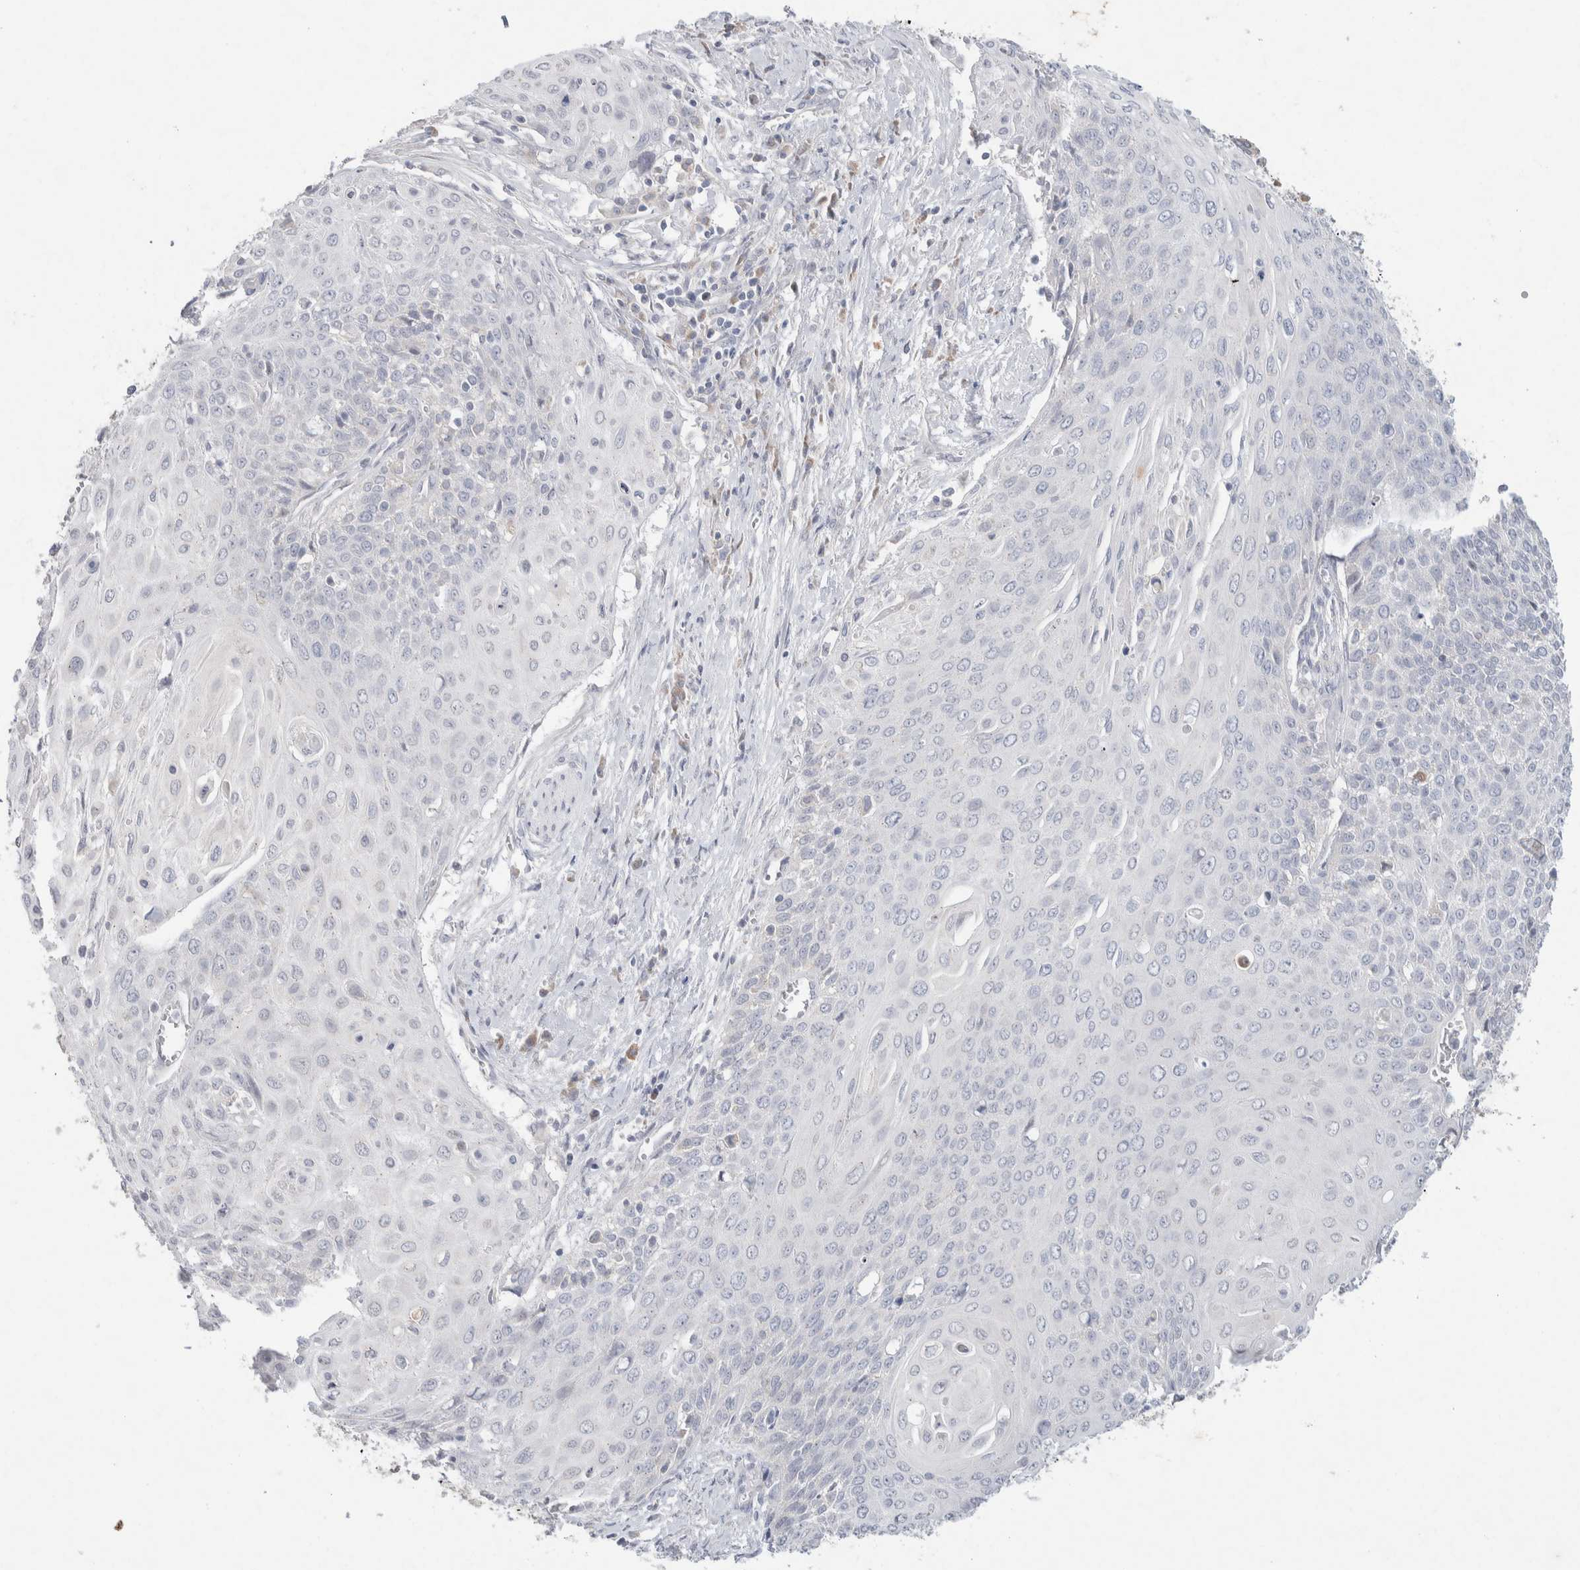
{"staining": {"intensity": "negative", "quantity": "none", "location": "none"}, "tissue": "cervical cancer", "cell_type": "Tumor cells", "image_type": "cancer", "snomed": [{"axis": "morphology", "description": "Squamous cell carcinoma, NOS"}, {"axis": "topography", "description": "Cervix"}], "caption": "Cervical cancer stained for a protein using immunohistochemistry shows no positivity tumor cells.", "gene": "CMTM4", "patient": {"sex": "female", "age": 39}}